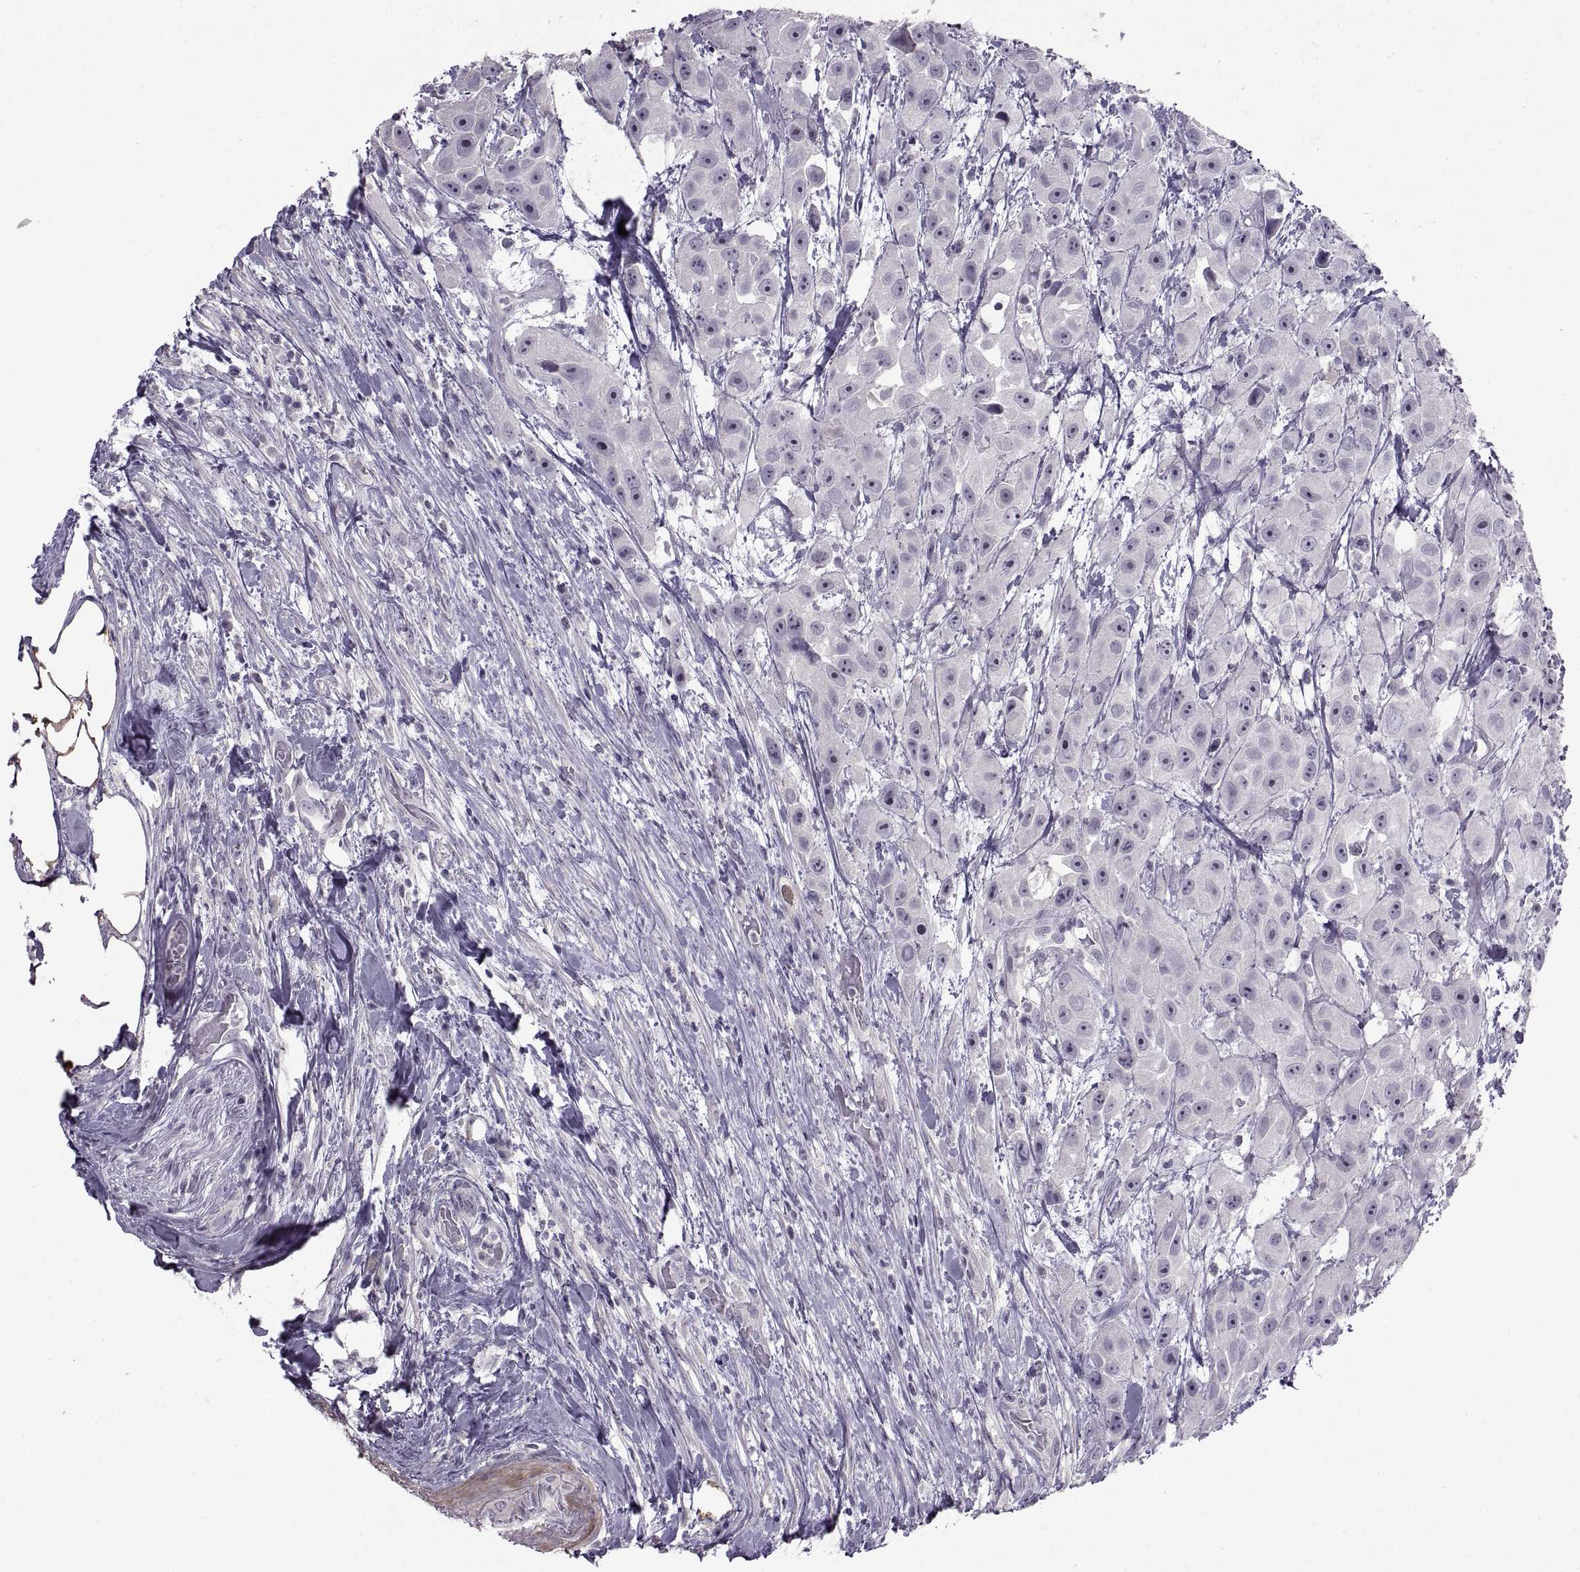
{"staining": {"intensity": "negative", "quantity": "none", "location": "none"}, "tissue": "urothelial cancer", "cell_type": "Tumor cells", "image_type": "cancer", "snomed": [{"axis": "morphology", "description": "Urothelial carcinoma, High grade"}, {"axis": "topography", "description": "Urinary bladder"}], "caption": "There is no significant staining in tumor cells of urothelial cancer.", "gene": "BSPH1", "patient": {"sex": "male", "age": 79}}